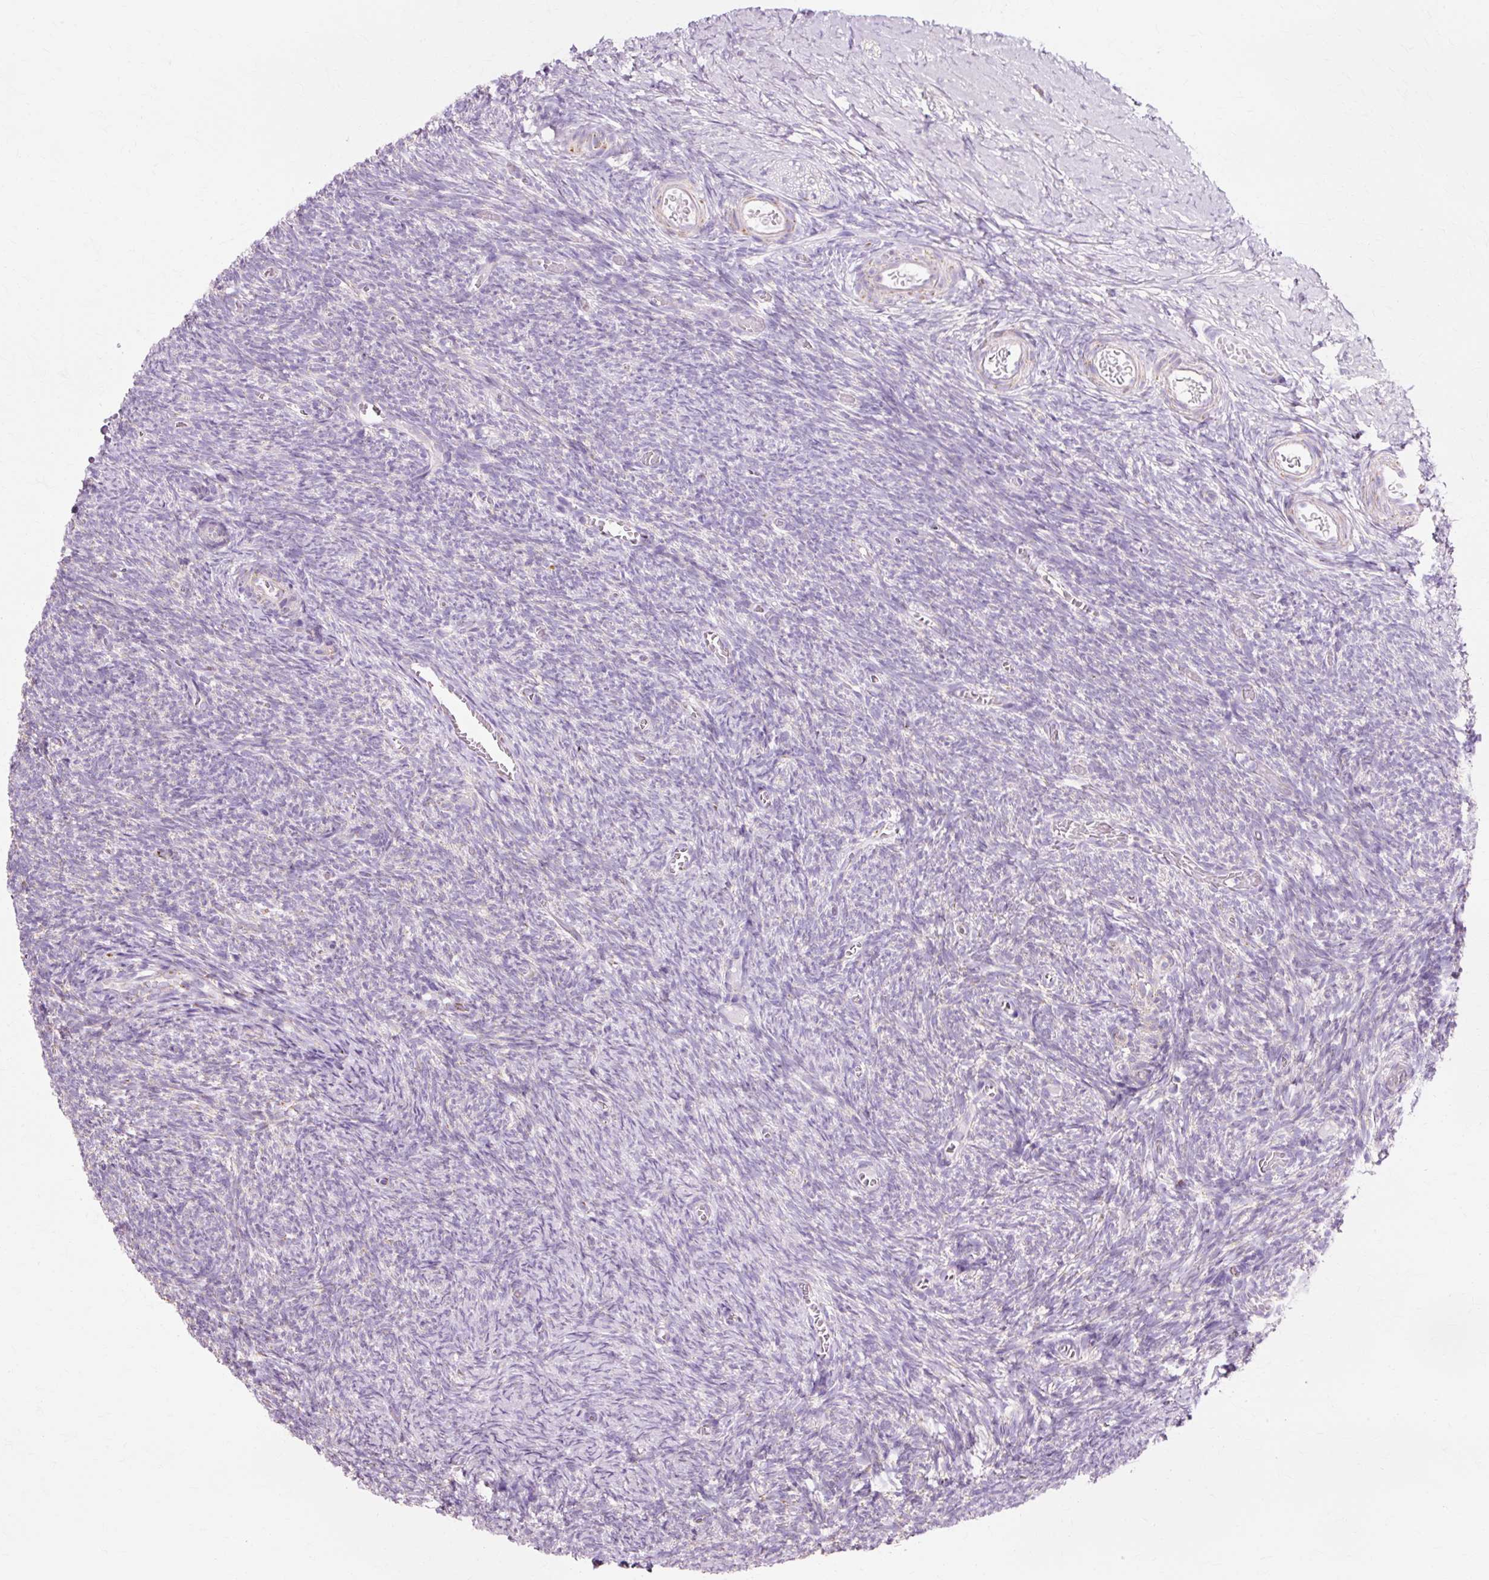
{"staining": {"intensity": "negative", "quantity": "none", "location": "none"}, "tissue": "ovary", "cell_type": "Ovarian stroma cells", "image_type": "normal", "snomed": [{"axis": "morphology", "description": "Normal tissue, NOS"}, {"axis": "topography", "description": "Ovary"}], "caption": "Ovary stained for a protein using immunohistochemistry (IHC) demonstrates no expression ovarian stroma cells.", "gene": "ATP5PO", "patient": {"sex": "female", "age": 39}}